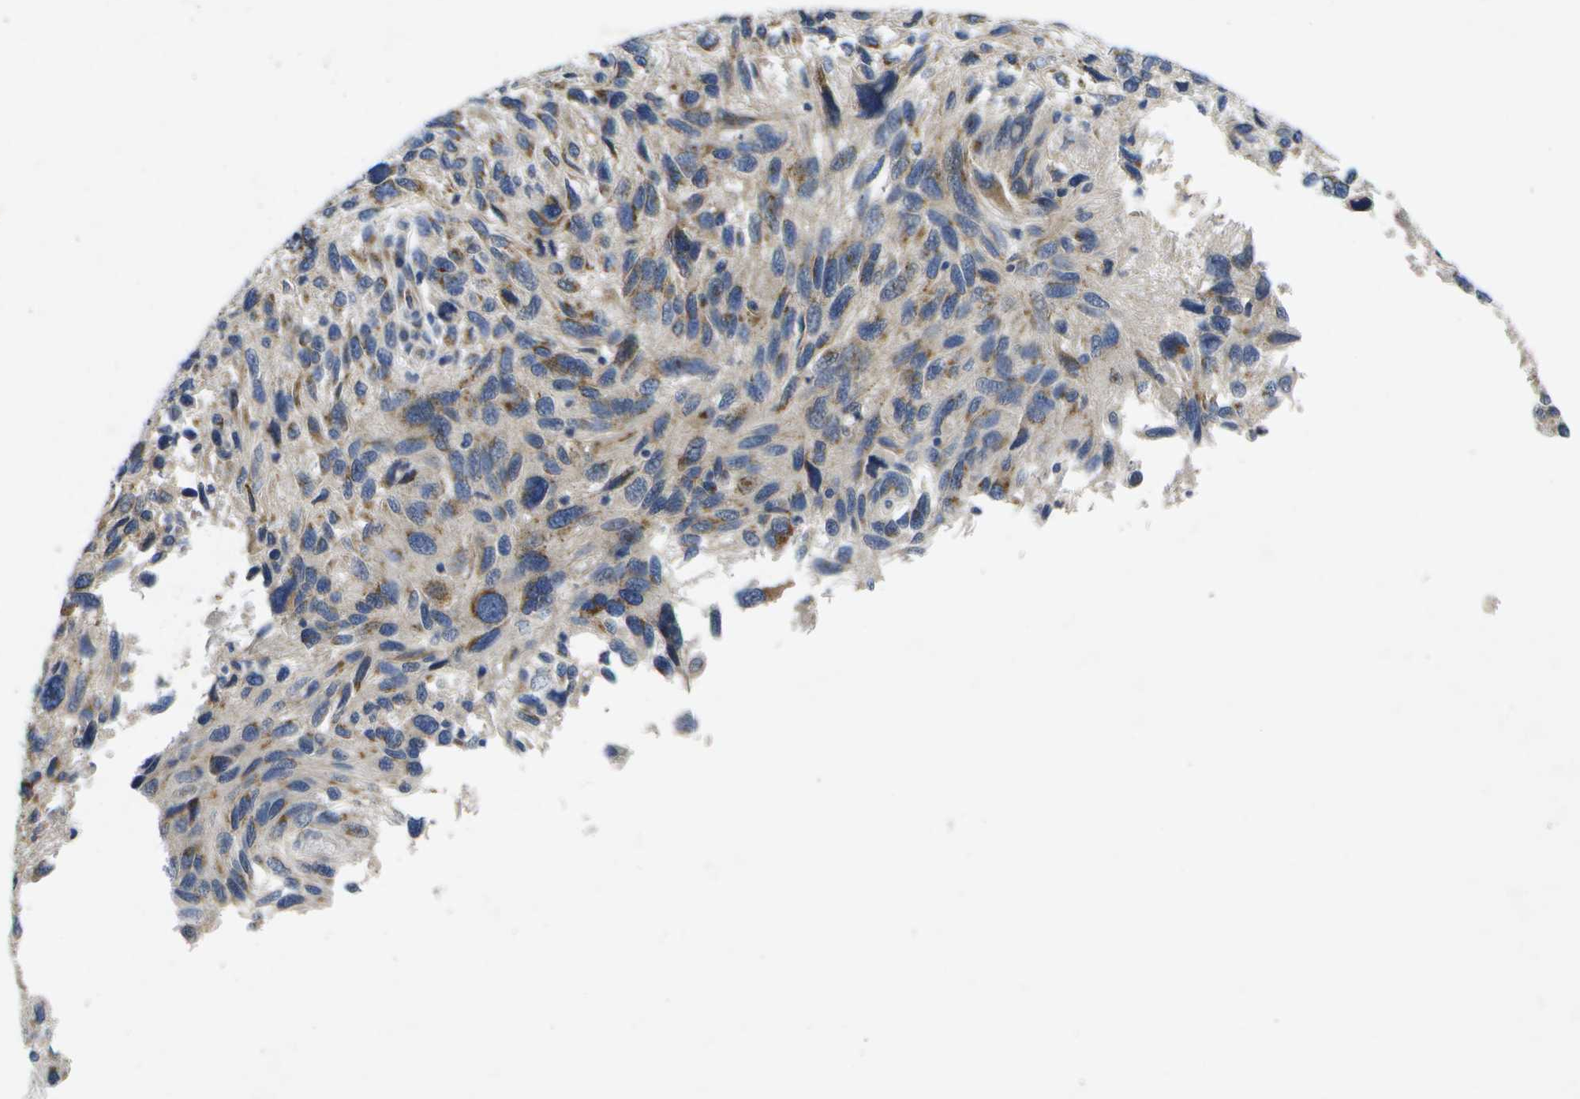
{"staining": {"intensity": "weak", "quantity": "<25%", "location": "cytoplasmic/membranous"}, "tissue": "melanoma", "cell_type": "Tumor cells", "image_type": "cancer", "snomed": [{"axis": "morphology", "description": "Malignant melanoma, NOS"}, {"axis": "topography", "description": "Skin"}], "caption": "This is an IHC histopathology image of melanoma. There is no staining in tumor cells.", "gene": "KDELR1", "patient": {"sex": "male", "age": 53}}